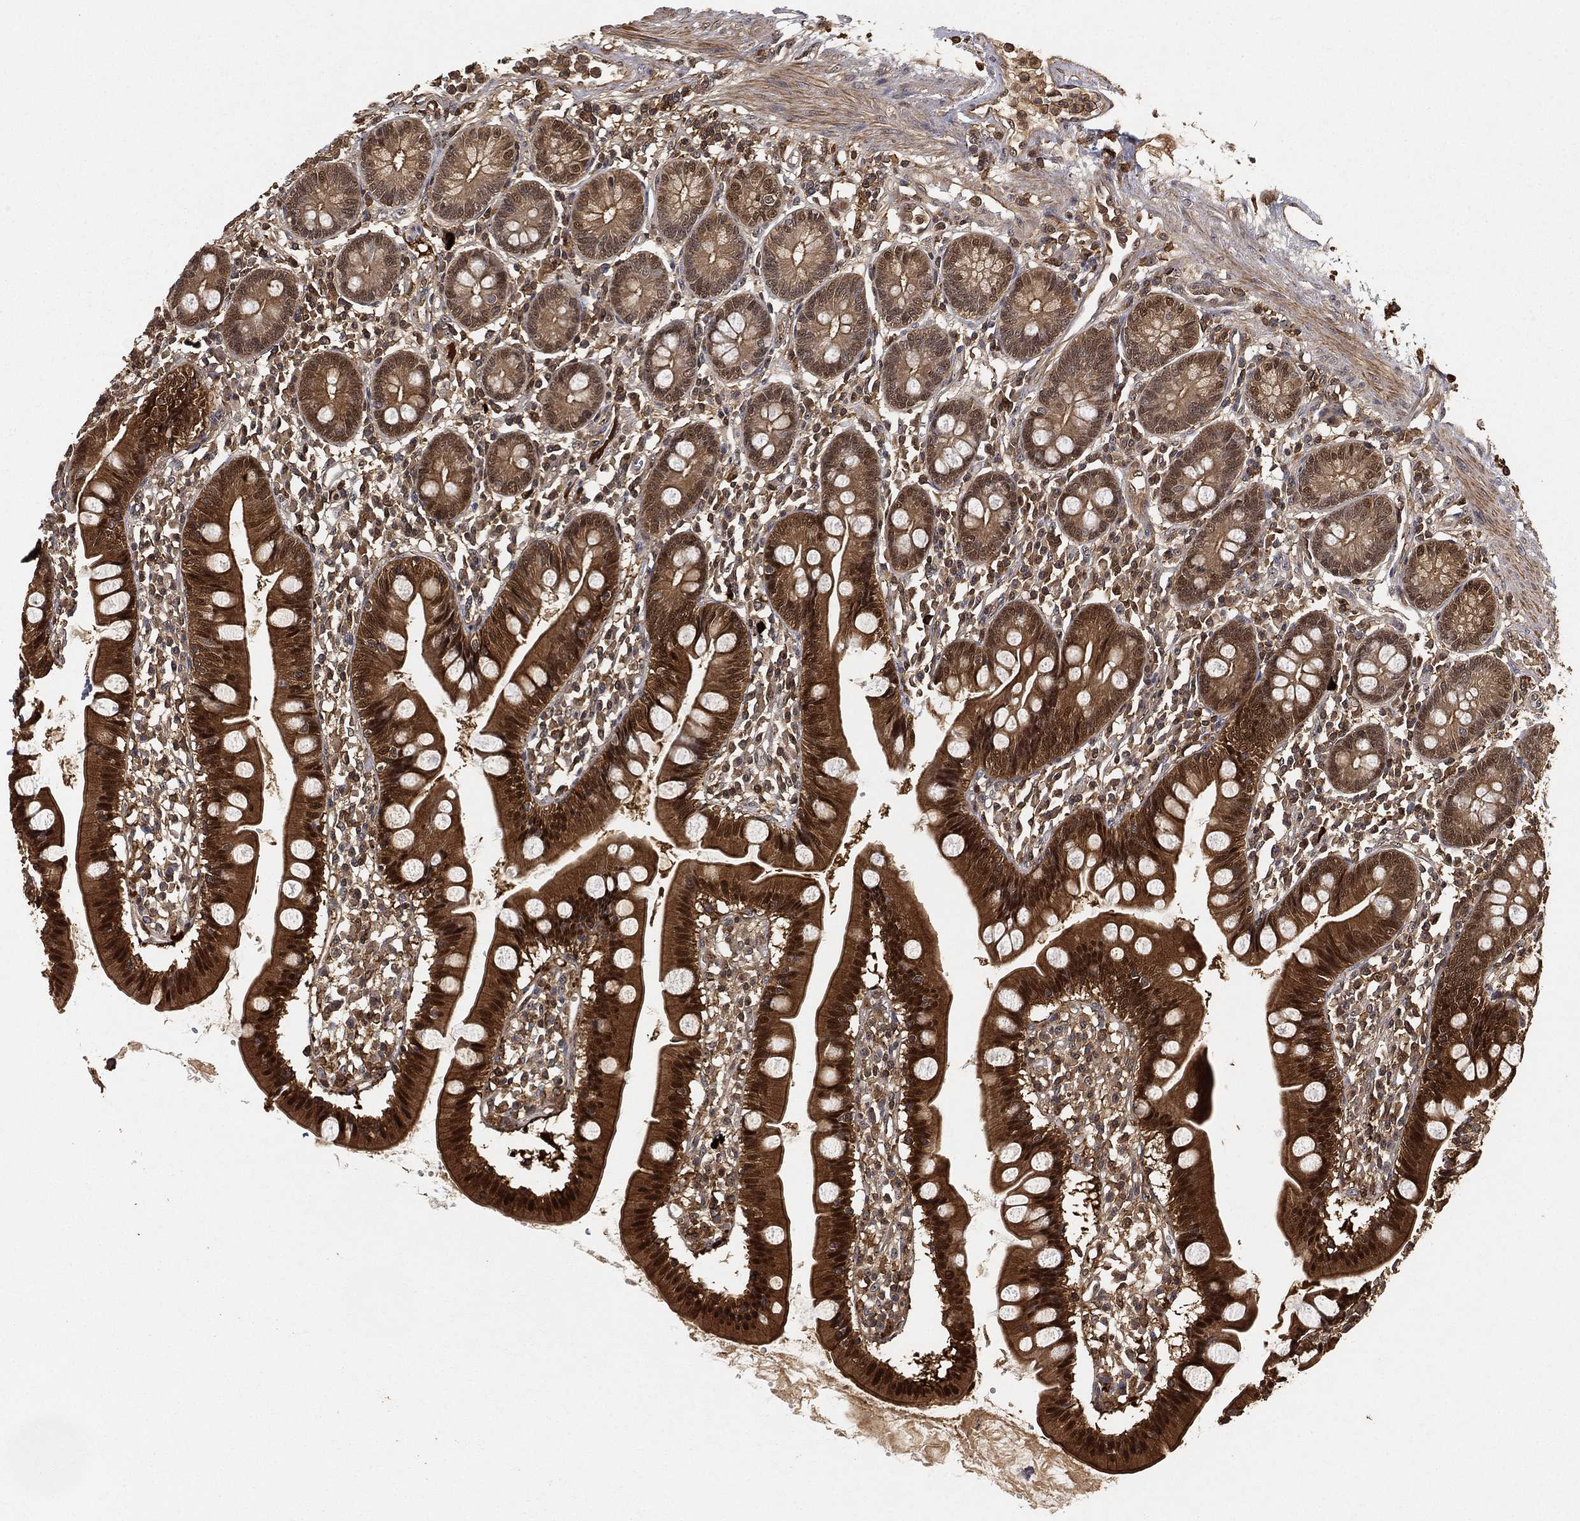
{"staining": {"intensity": "strong", "quantity": ">75%", "location": "cytoplasmic/membranous,nuclear"}, "tissue": "small intestine", "cell_type": "Glandular cells", "image_type": "normal", "snomed": [{"axis": "morphology", "description": "Normal tissue, NOS"}, {"axis": "topography", "description": "Small intestine"}], "caption": "An IHC image of unremarkable tissue is shown. Protein staining in brown highlights strong cytoplasmic/membranous,nuclear positivity in small intestine within glandular cells.", "gene": "CRYL1", "patient": {"sex": "male", "age": 88}}